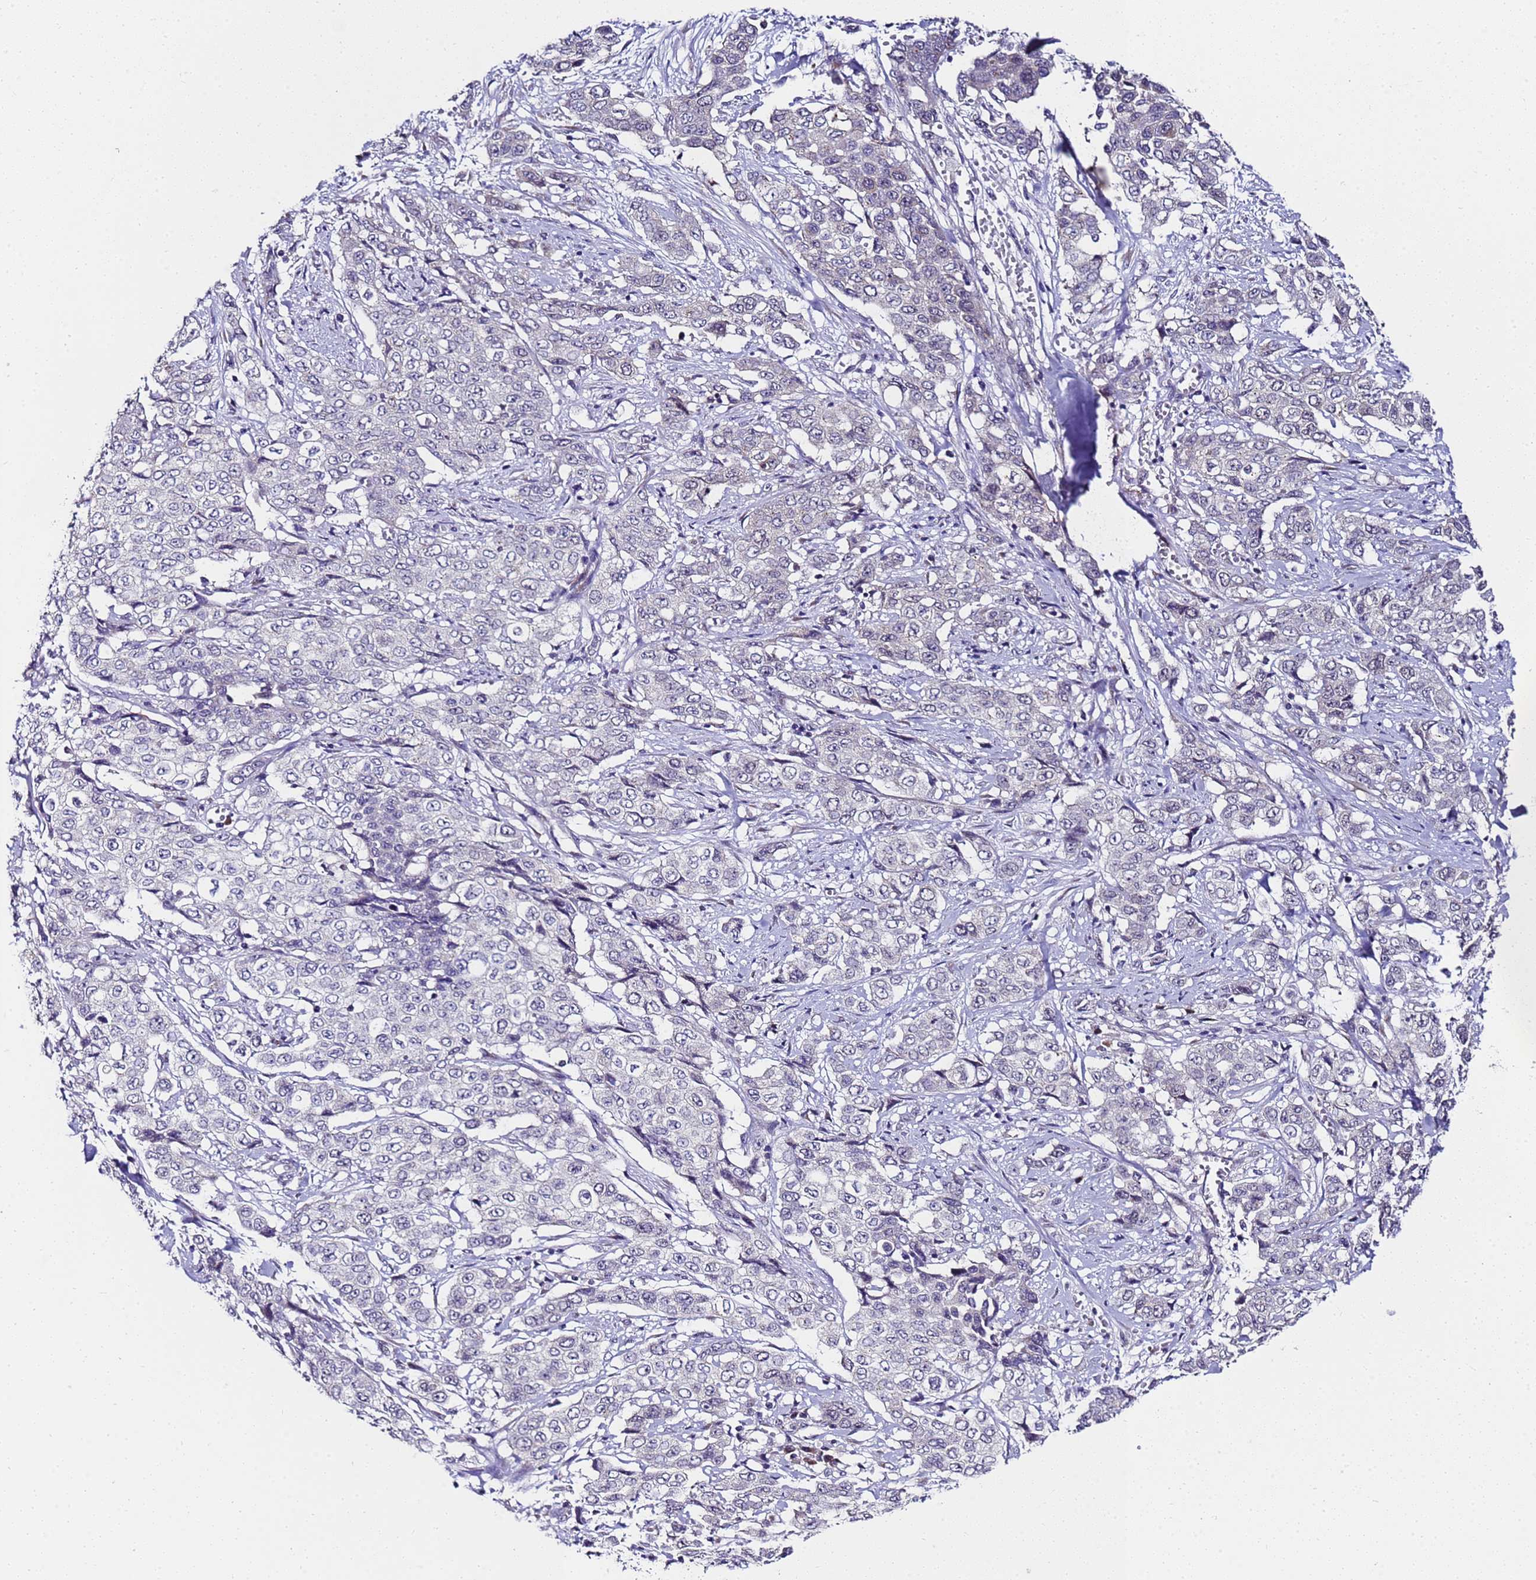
{"staining": {"intensity": "negative", "quantity": "none", "location": "none"}, "tissue": "stomach cancer", "cell_type": "Tumor cells", "image_type": "cancer", "snomed": [{"axis": "morphology", "description": "Adenocarcinoma, NOS"}, {"axis": "topography", "description": "Stomach, upper"}], "caption": "The micrograph demonstrates no significant staining in tumor cells of adenocarcinoma (stomach).", "gene": "C19orf47", "patient": {"sex": "male", "age": 62}}